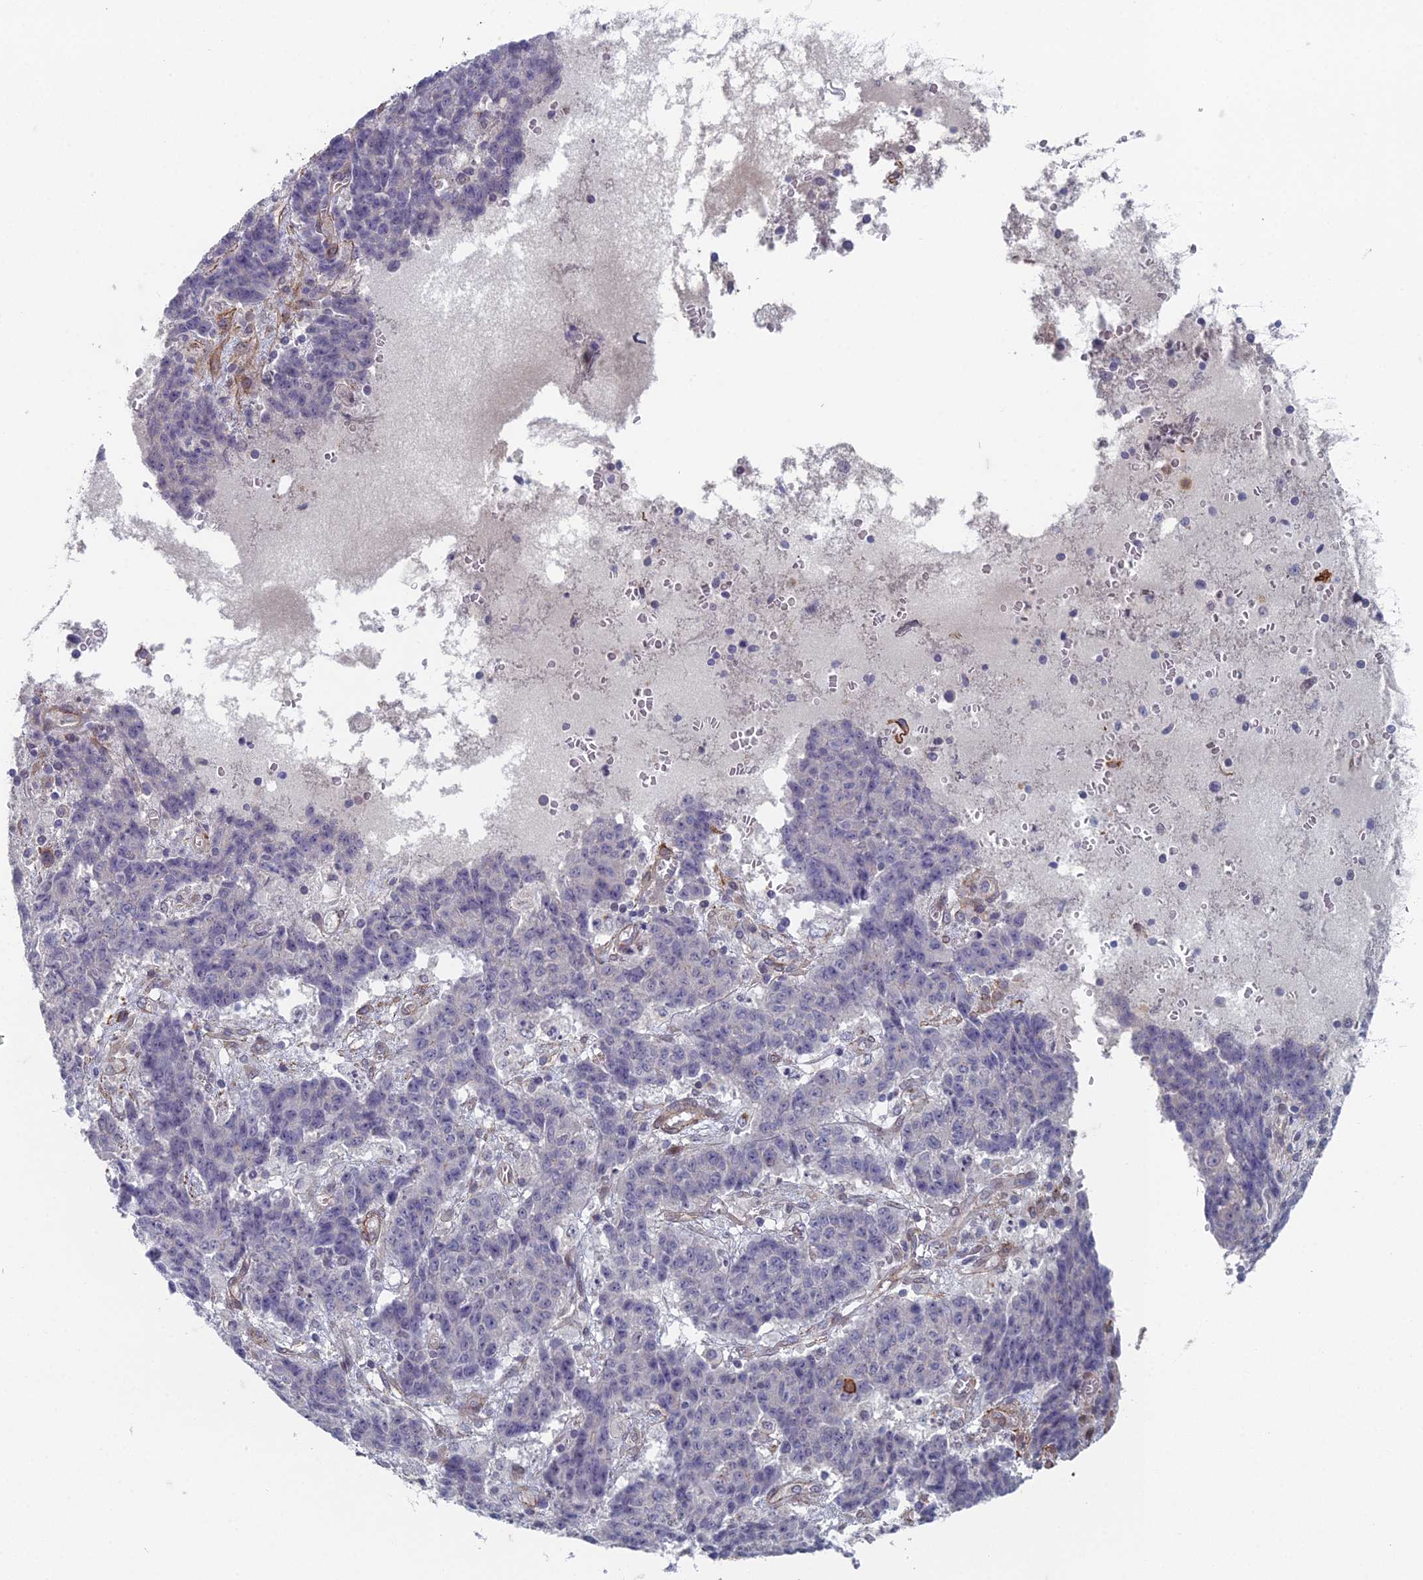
{"staining": {"intensity": "negative", "quantity": "none", "location": "none"}, "tissue": "ovarian cancer", "cell_type": "Tumor cells", "image_type": "cancer", "snomed": [{"axis": "morphology", "description": "Carcinoma, endometroid"}, {"axis": "topography", "description": "Ovary"}], "caption": "Protein analysis of ovarian endometroid carcinoma displays no significant positivity in tumor cells.", "gene": "ZNF626", "patient": {"sex": "female", "age": 42}}